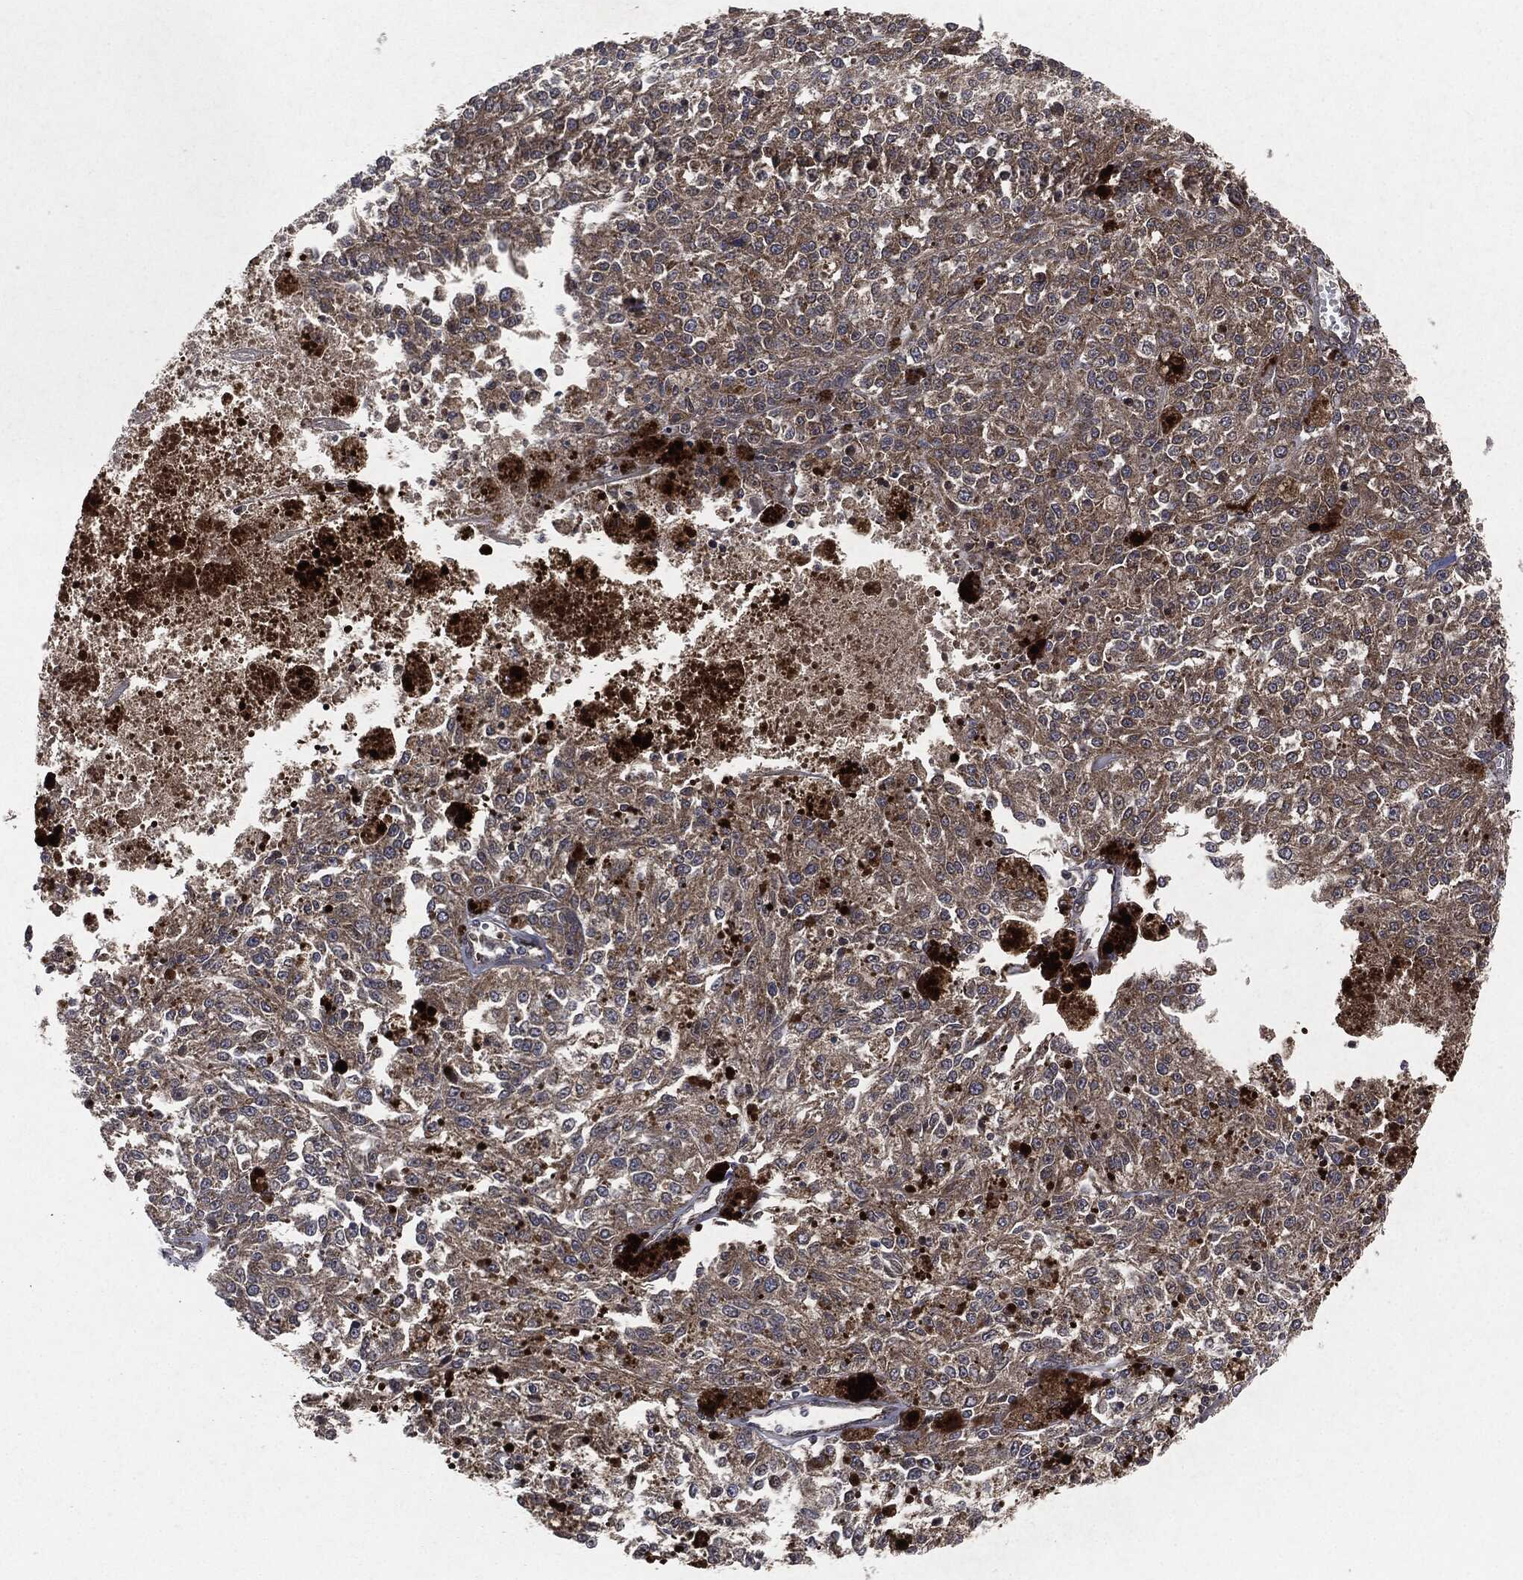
{"staining": {"intensity": "moderate", "quantity": "25%-75%", "location": "cytoplasmic/membranous"}, "tissue": "melanoma", "cell_type": "Tumor cells", "image_type": "cancer", "snomed": [{"axis": "morphology", "description": "Malignant melanoma, Metastatic site"}, {"axis": "topography", "description": "Lymph node"}], "caption": "About 25%-75% of tumor cells in melanoma show moderate cytoplasmic/membranous protein positivity as visualized by brown immunohistochemical staining.", "gene": "RAF1", "patient": {"sex": "female", "age": 64}}